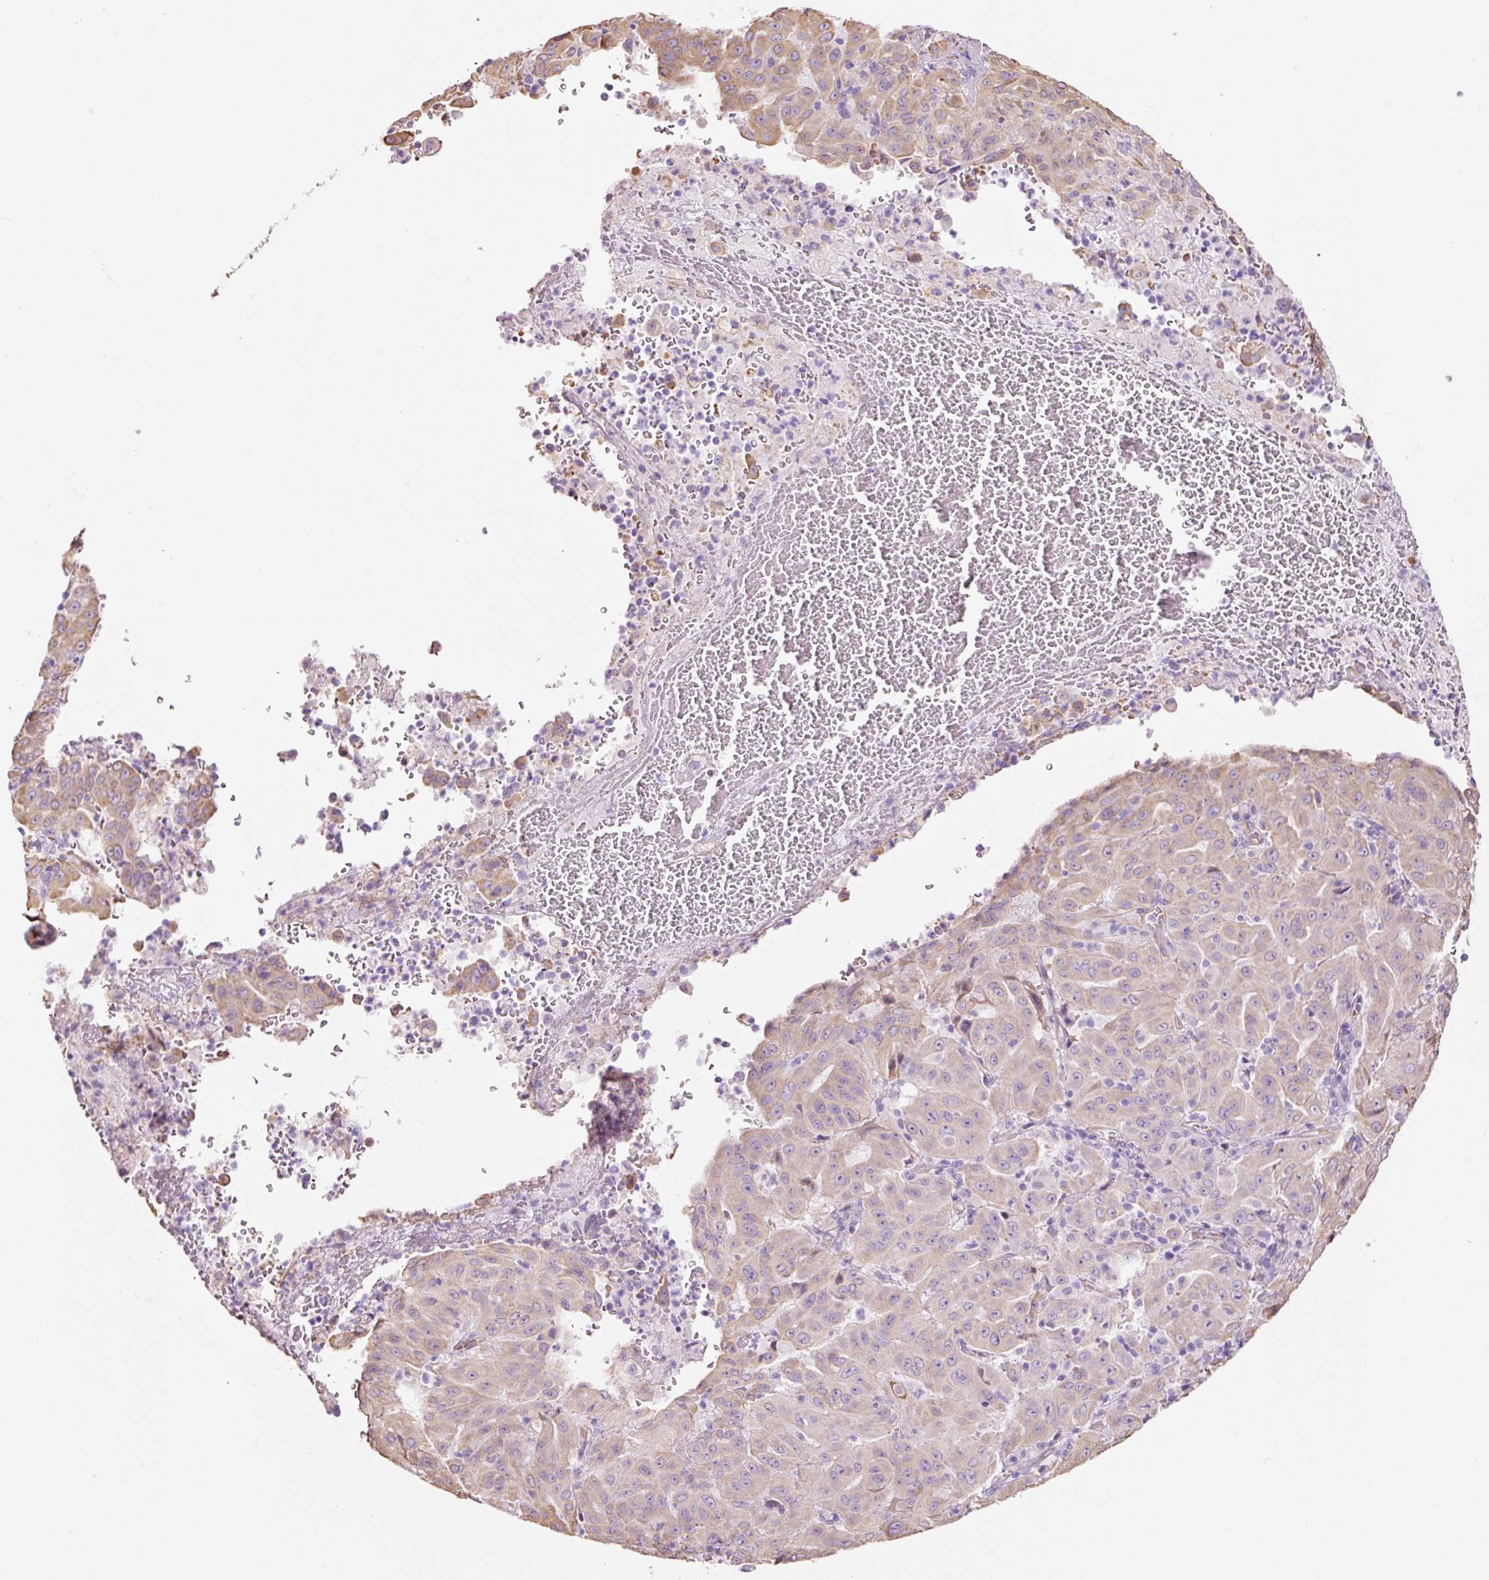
{"staining": {"intensity": "weak", "quantity": ">75%", "location": "cytoplasmic/membranous"}, "tissue": "pancreatic cancer", "cell_type": "Tumor cells", "image_type": "cancer", "snomed": [{"axis": "morphology", "description": "Adenocarcinoma, NOS"}, {"axis": "topography", "description": "Pancreas"}], "caption": "This is a histology image of immunohistochemistry staining of pancreatic adenocarcinoma, which shows weak expression in the cytoplasmic/membranous of tumor cells.", "gene": "GCG", "patient": {"sex": "male", "age": 63}}